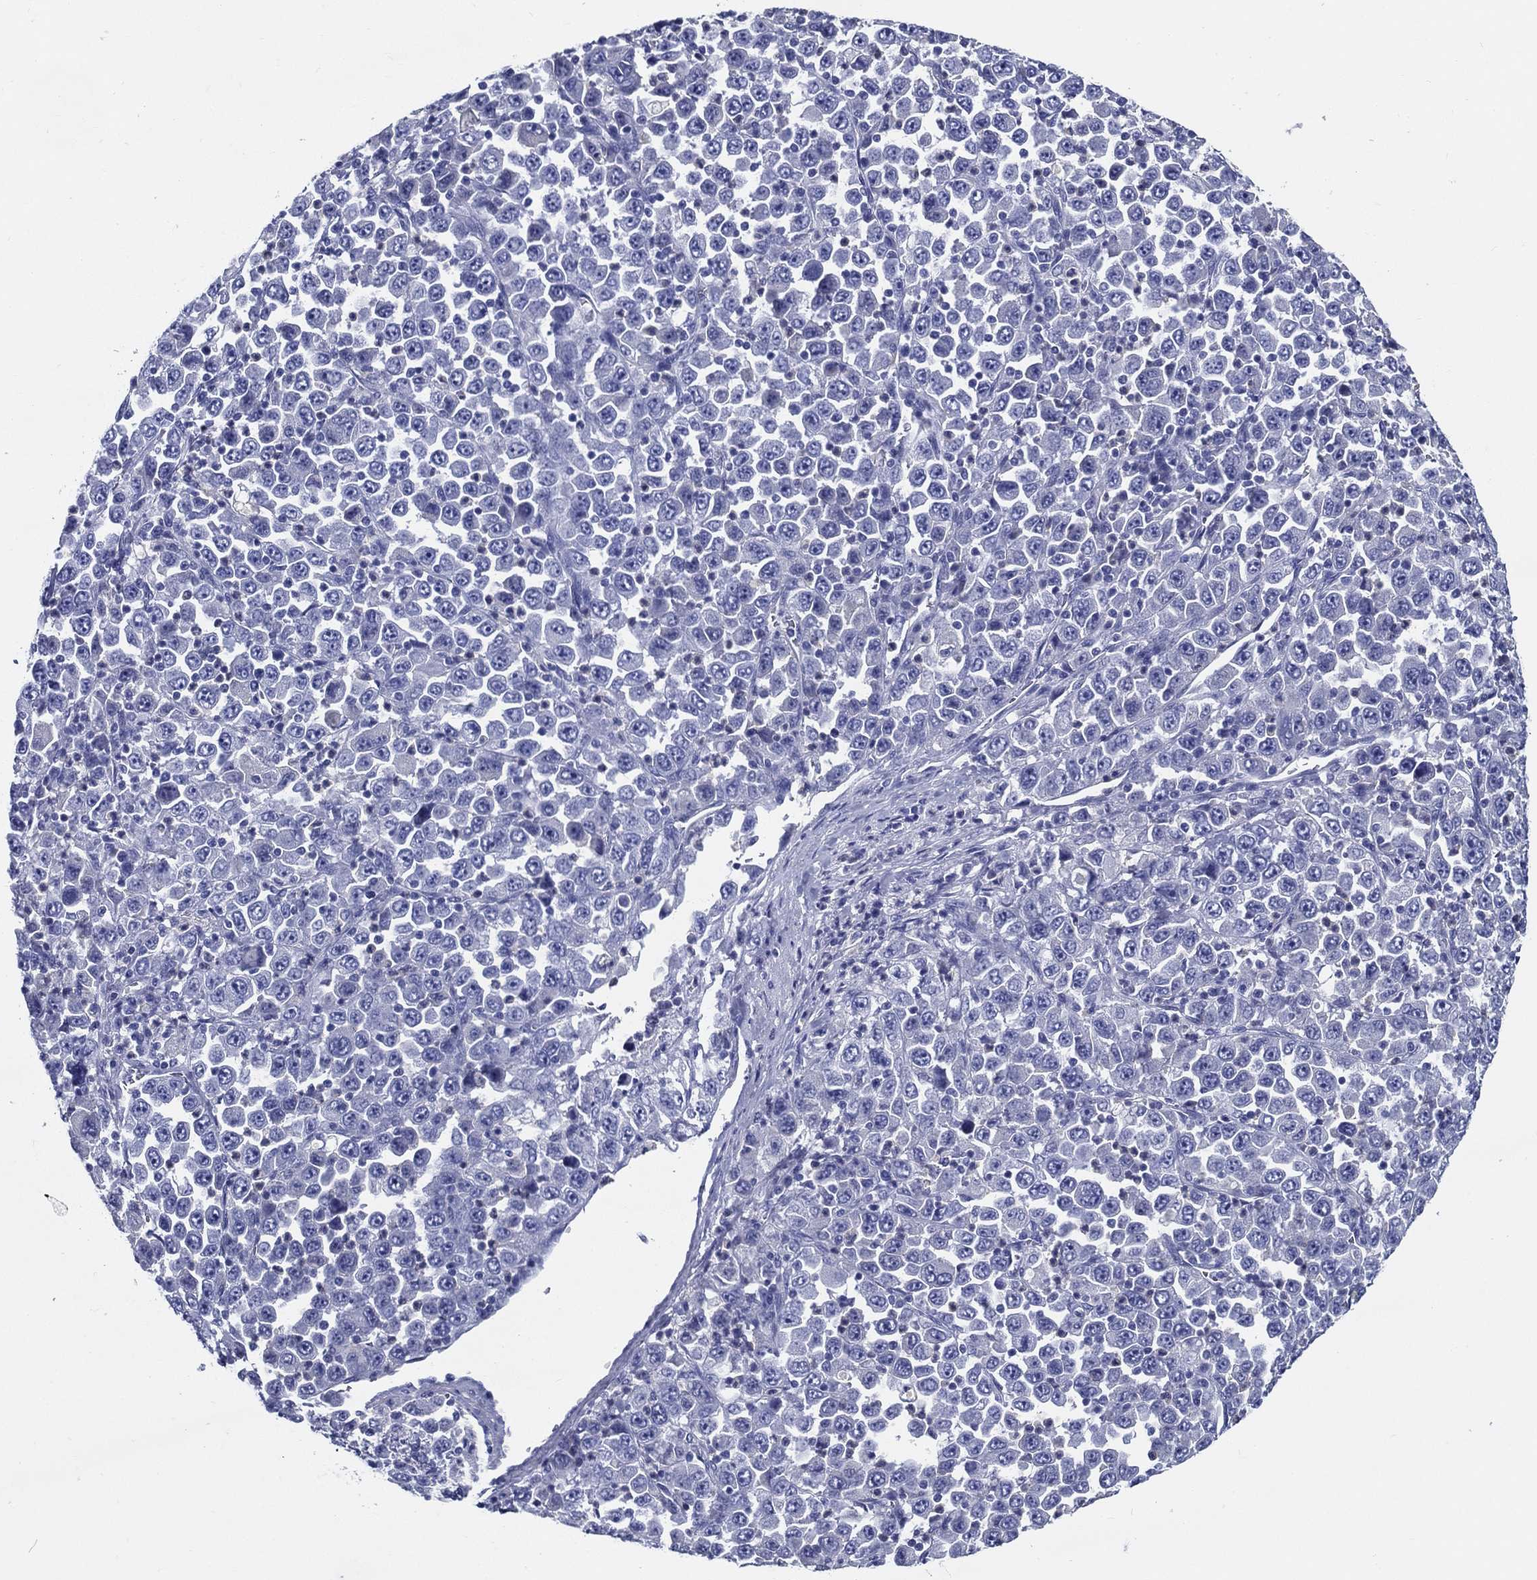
{"staining": {"intensity": "negative", "quantity": "none", "location": "none"}, "tissue": "stomach cancer", "cell_type": "Tumor cells", "image_type": "cancer", "snomed": [{"axis": "morphology", "description": "Normal tissue, NOS"}, {"axis": "morphology", "description": "Adenocarcinoma, NOS"}, {"axis": "topography", "description": "Stomach, upper"}, {"axis": "topography", "description": "Stomach"}], "caption": "High magnification brightfield microscopy of stomach cancer stained with DAB (3,3'-diaminobenzidine) (brown) and counterstained with hematoxylin (blue): tumor cells show no significant staining.", "gene": "ACE2", "patient": {"sex": "male", "age": 59}}